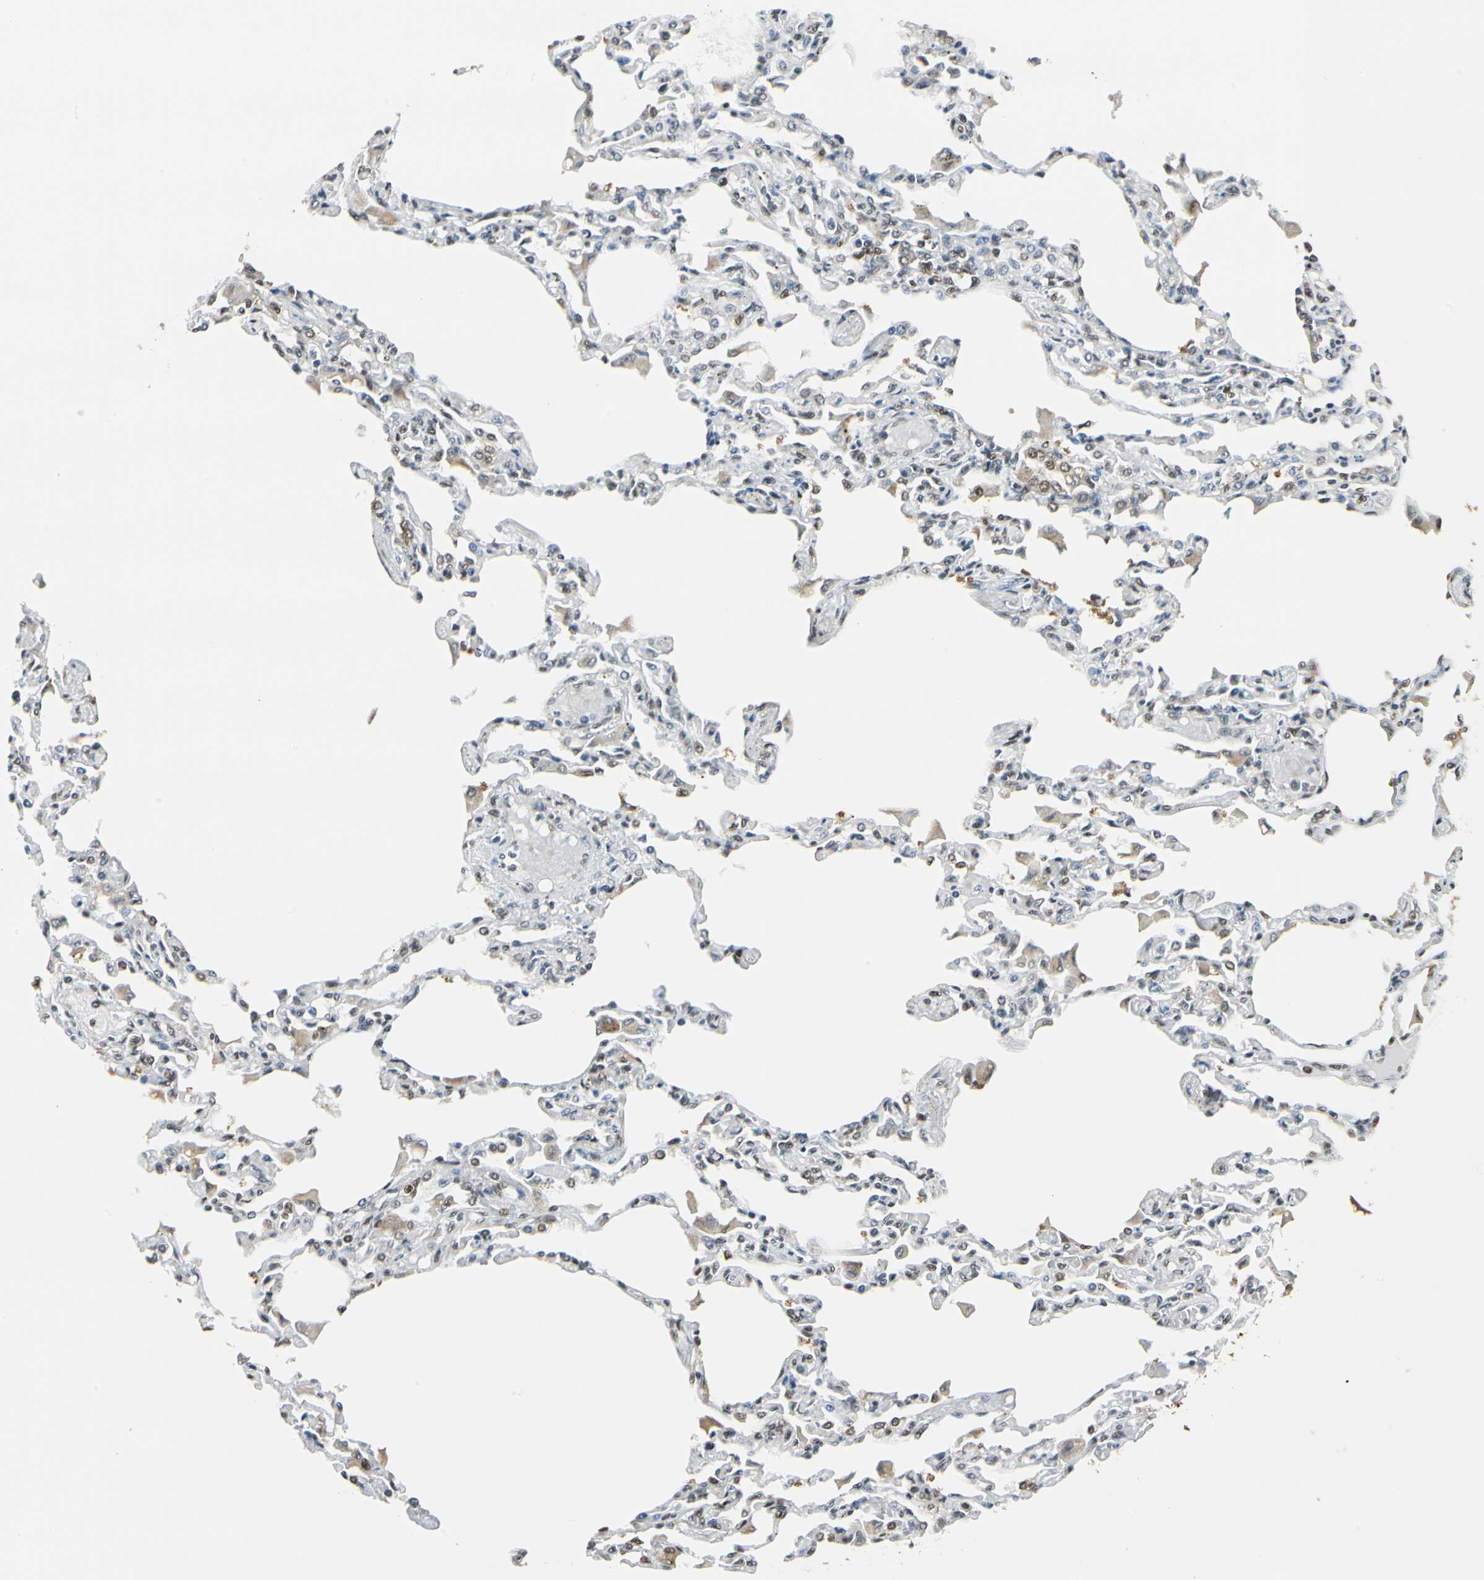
{"staining": {"intensity": "moderate", "quantity": "25%-75%", "location": "nuclear"}, "tissue": "adipose tissue", "cell_type": "Adipocytes", "image_type": "normal", "snomed": [{"axis": "morphology", "description": "Normal tissue, NOS"}, {"axis": "topography", "description": "Bronchus"}, {"axis": "topography", "description": "Lung"}], "caption": "Moderate nuclear protein staining is identified in about 25%-75% of adipocytes in adipose tissue. (DAB (3,3'-diaminobenzidine) = brown stain, brightfield microscopy at high magnification).", "gene": "FANCG", "patient": {"sex": "female", "age": 49}}